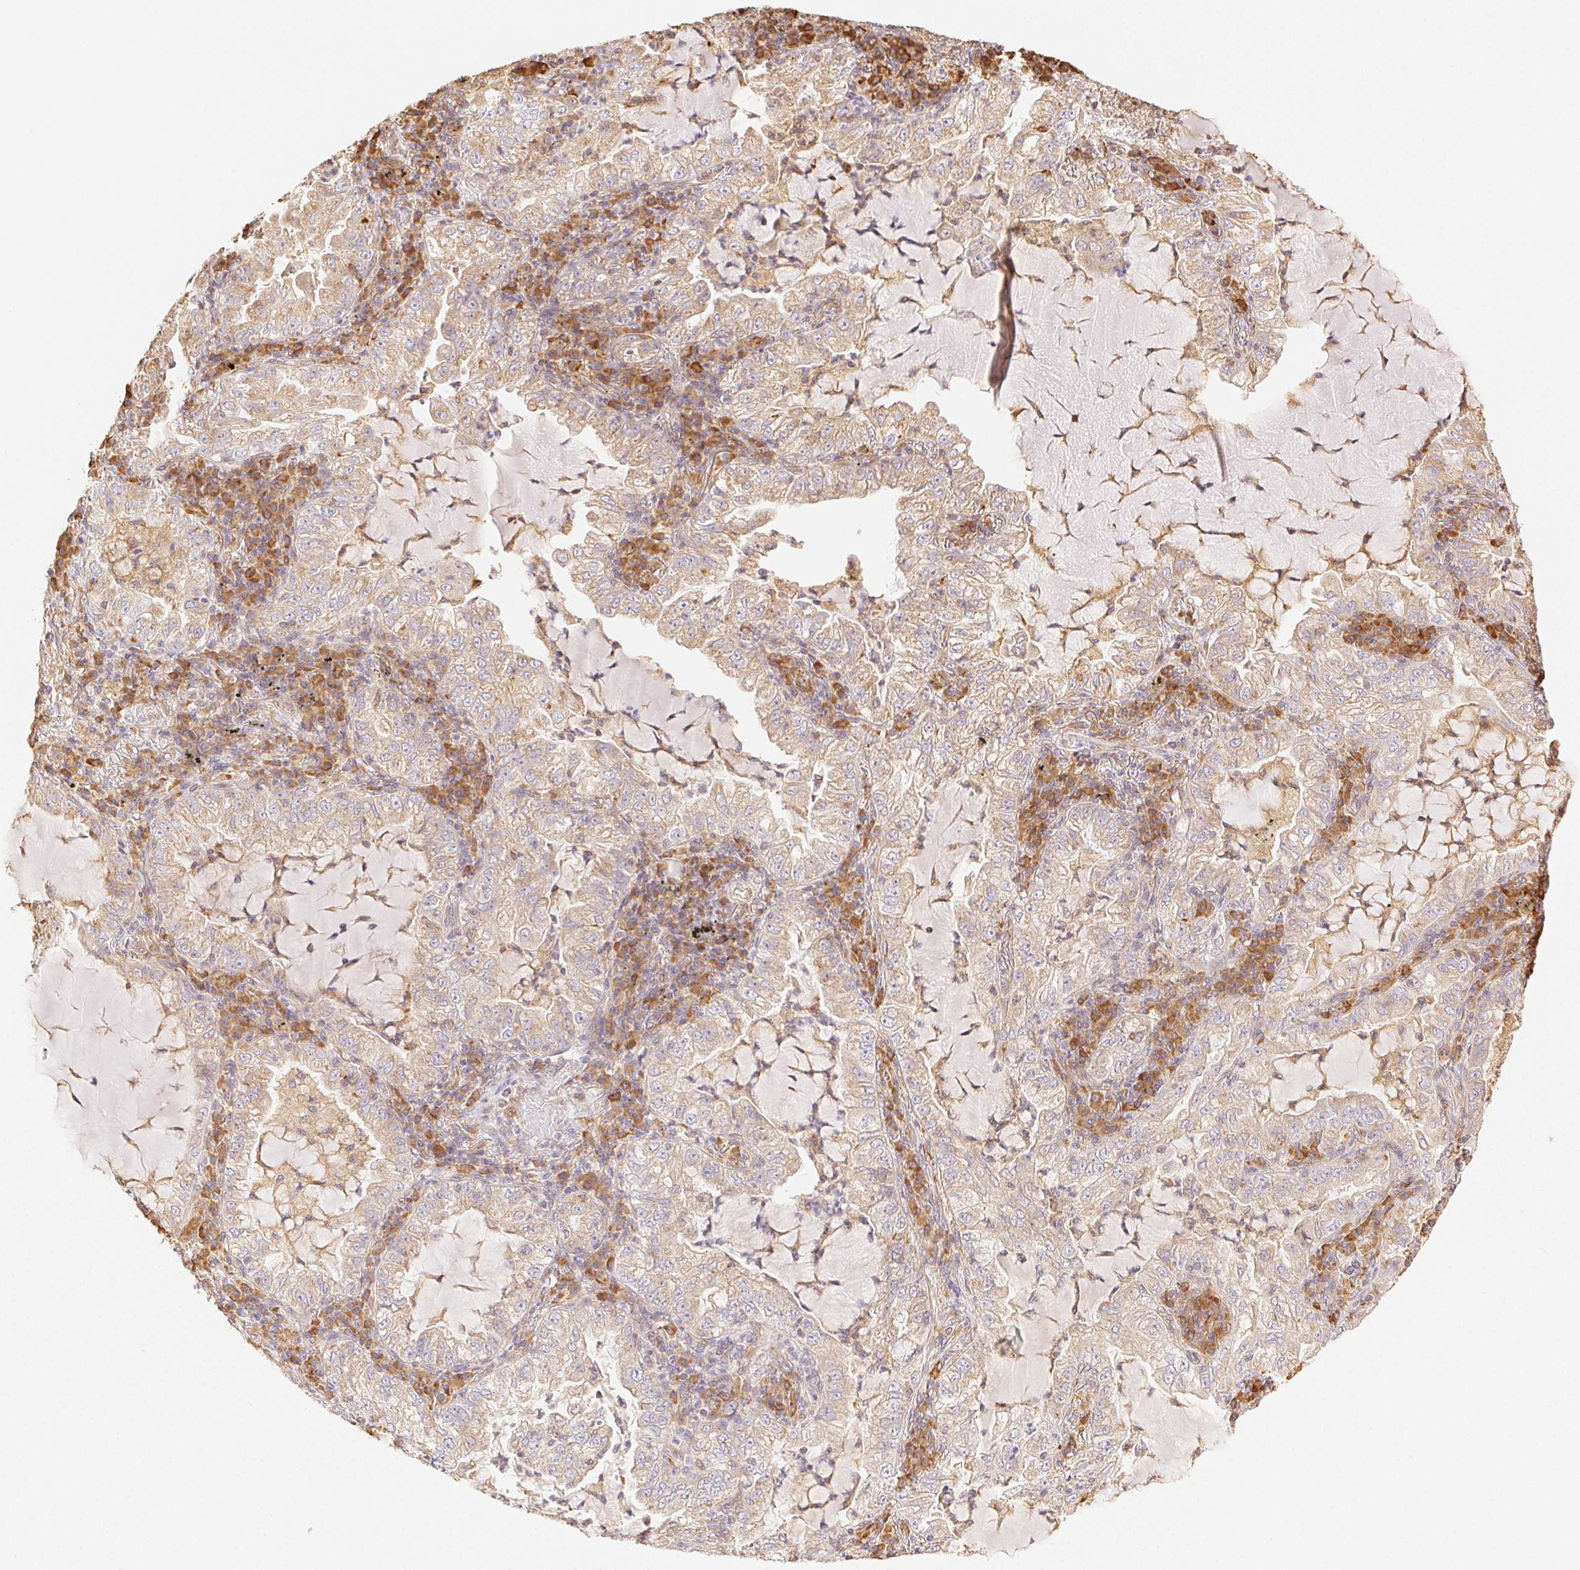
{"staining": {"intensity": "weak", "quantity": ">75%", "location": "cytoplasmic/membranous"}, "tissue": "lung cancer", "cell_type": "Tumor cells", "image_type": "cancer", "snomed": [{"axis": "morphology", "description": "Adenocarcinoma, NOS"}, {"axis": "topography", "description": "Lung"}], "caption": "Brown immunohistochemical staining in lung adenocarcinoma reveals weak cytoplasmic/membranous positivity in about >75% of tumor cells.", "gene": "ENTREP1", "patient": {"sex": "female", "age": 73}}